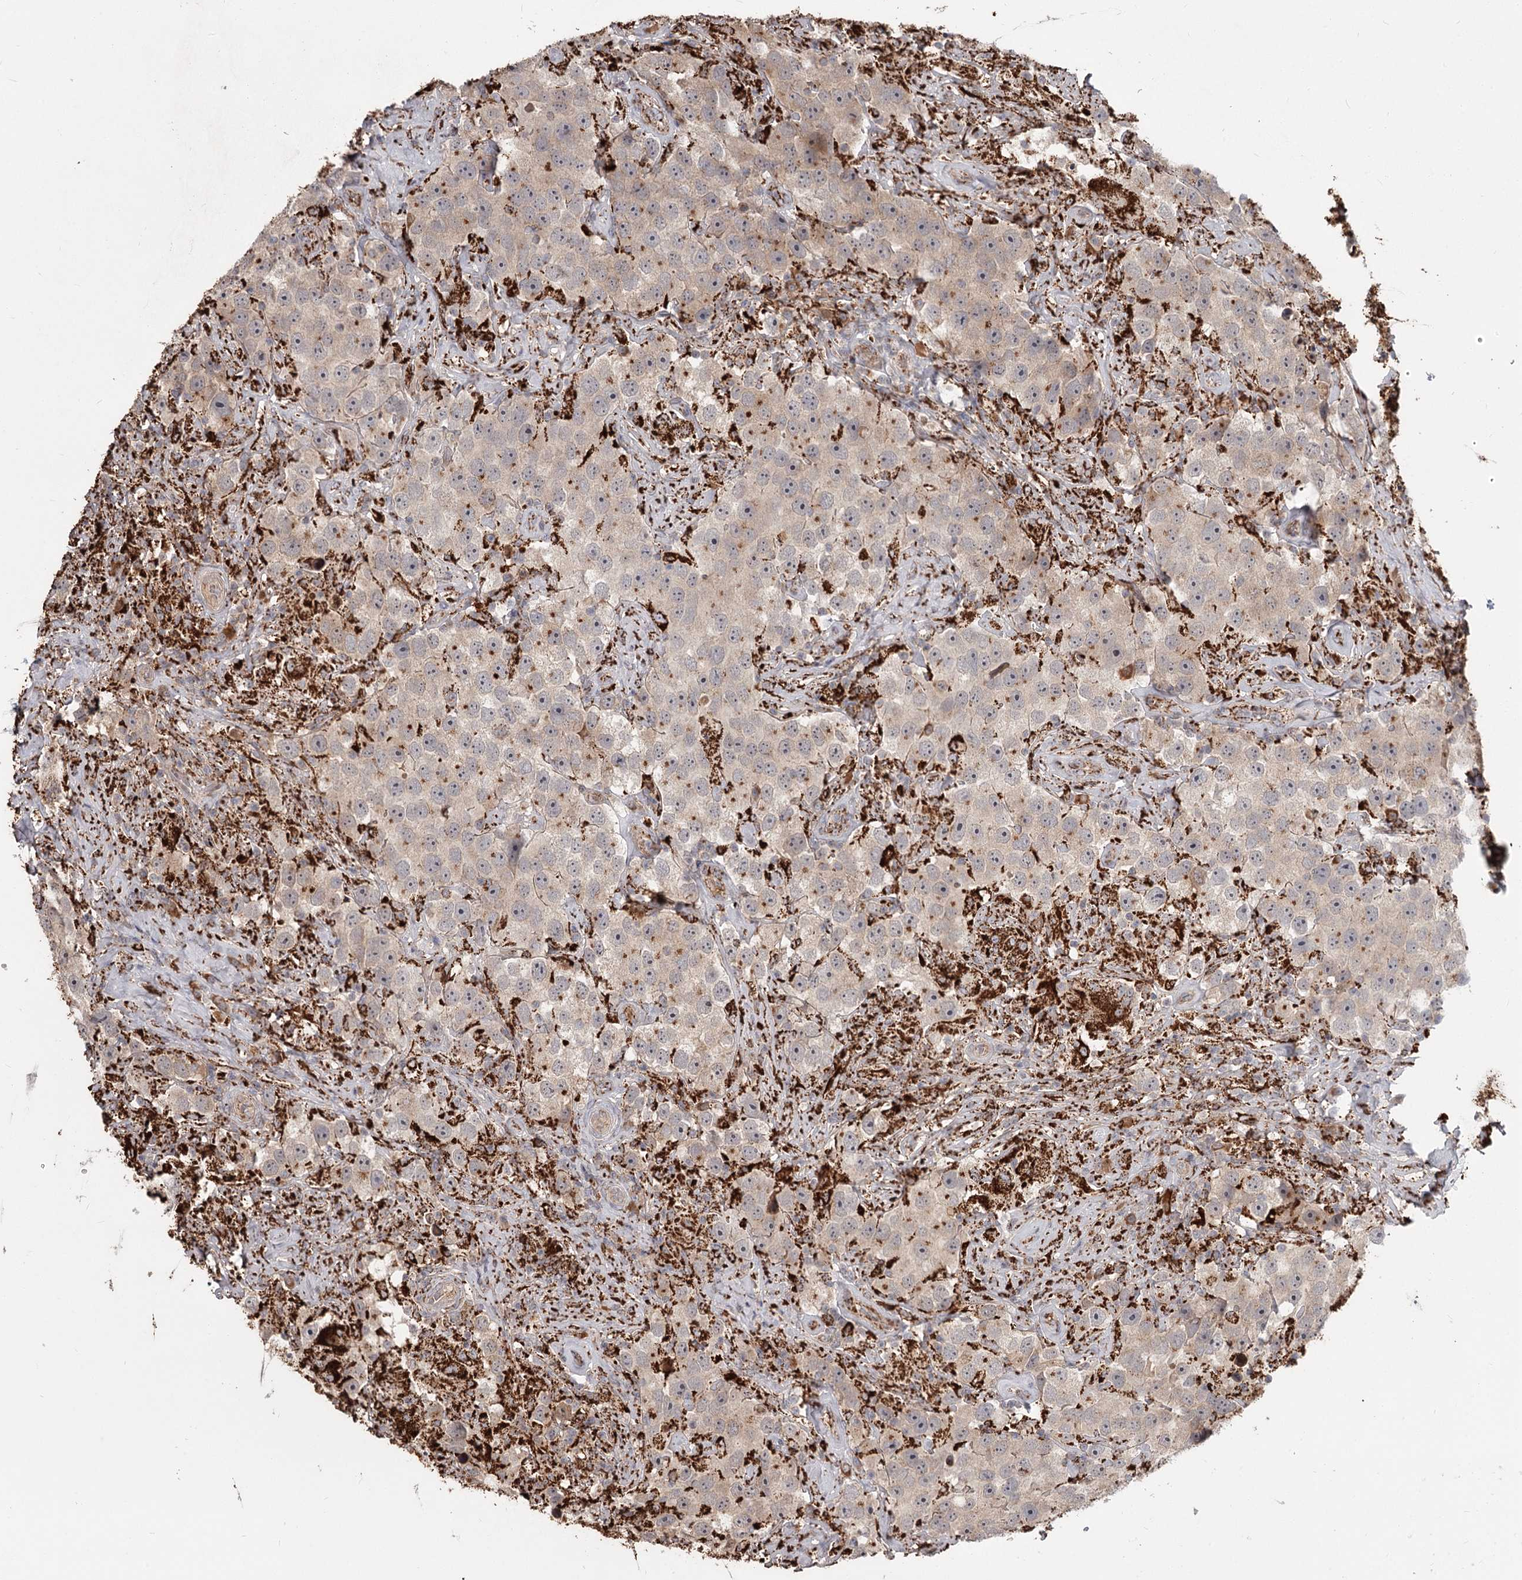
{"staining": {"intensity": "negative", "quantity": "none", "location": "none"}, "tissue": "testis cancer", "cell_type": "Tumor cells", "image_type": "cancer", "snomed": [{"axis": "morphology", "description": "Seminoma, NOS"}, {"axis": "topography", "description": "Testis"}], "caption": "This photomicrograph is of testis cancer (seminoma) stained with immunohistochemistry (IHC) to label a protein in brown with the nuclei are counter-stained blue. There is no staining in tumor cells.", "gene": "CDC123", "patient": {"sex": "male", "age": 49}}